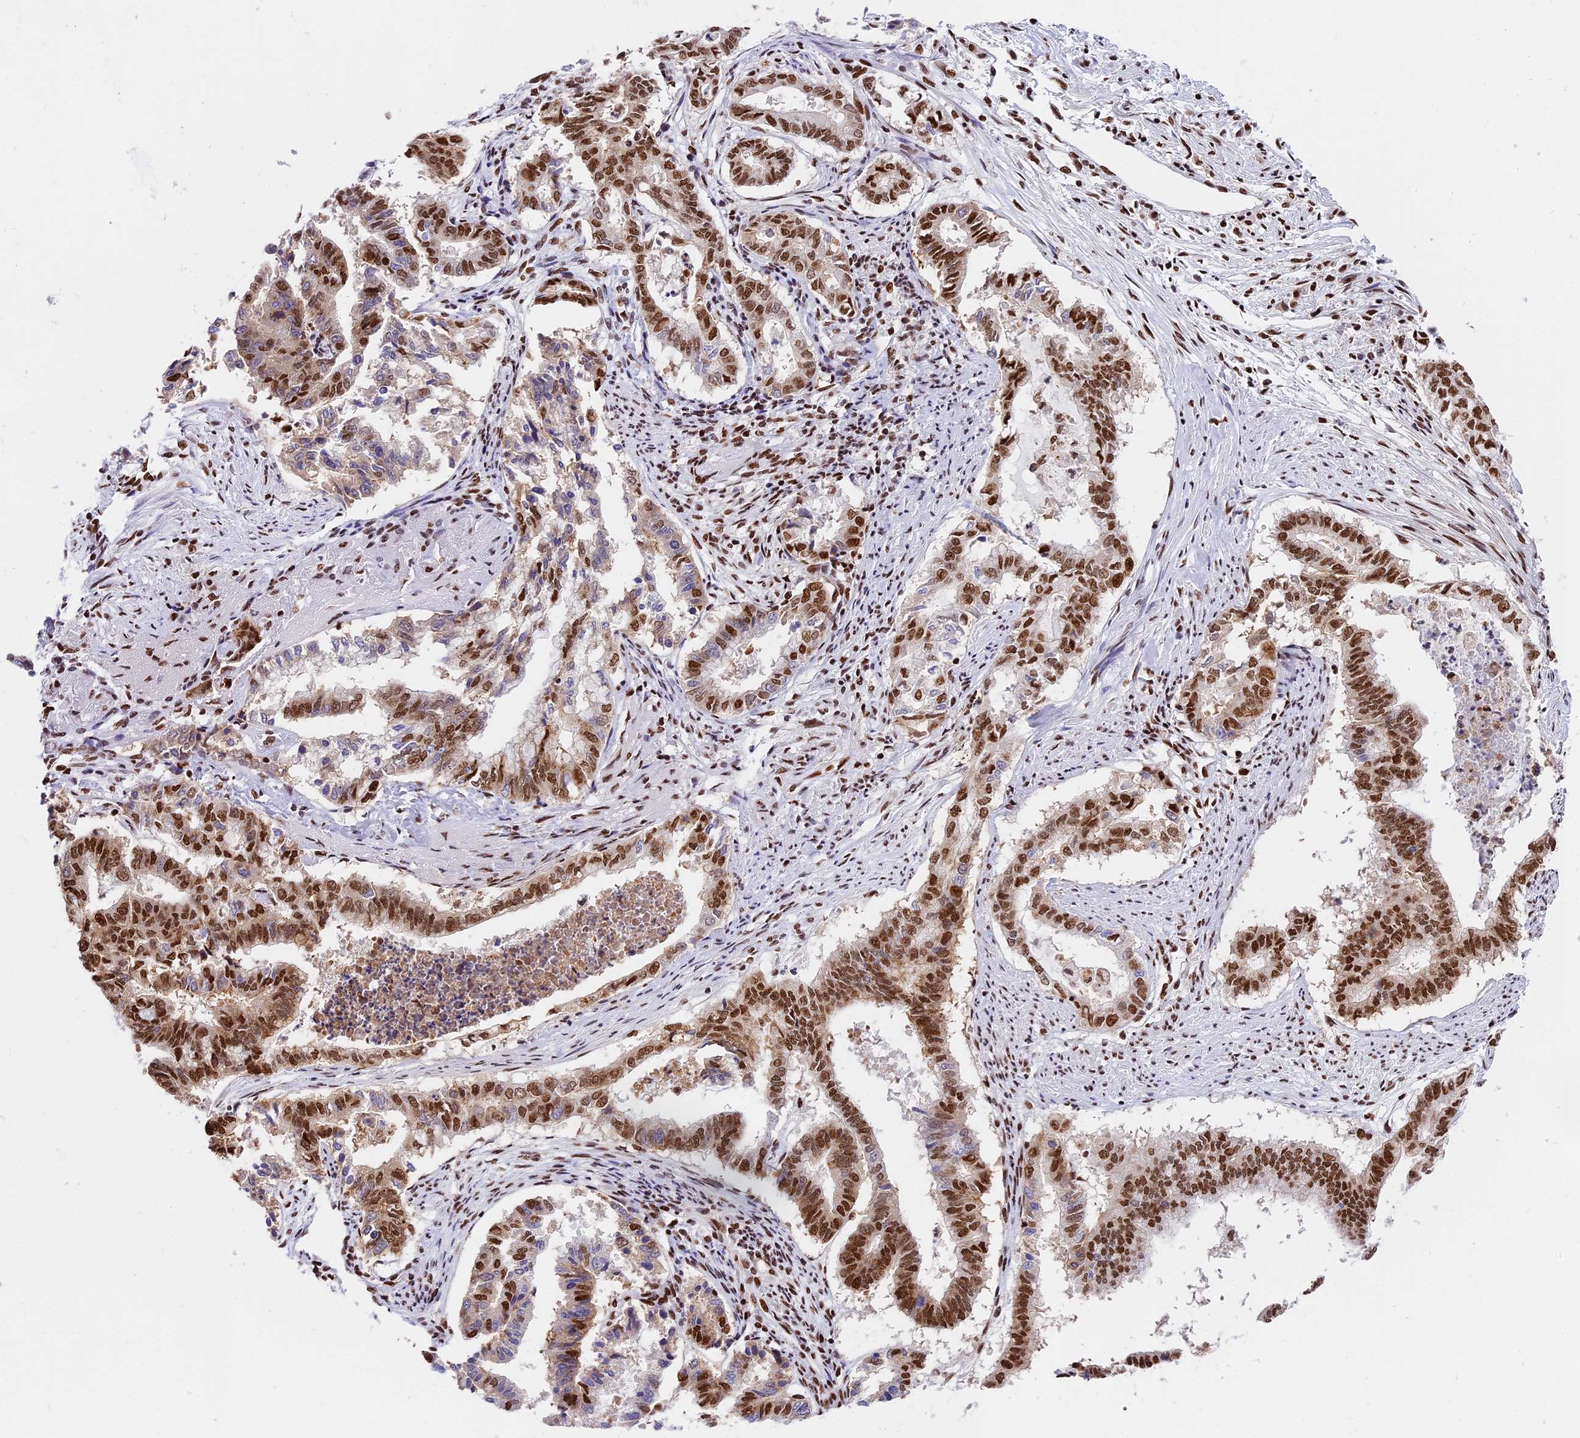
{"staining": {"intensity": "strong", "quantity": "25%-75%", "location": "nuclear"}, "tissue": "endometrial cancer", "cell_type": "Tumor cells", "image_type": "cancer", "snomed": [{"axis": "morphology", "description": "Adenocarcinoma, NOS"}, {"axis": "topography", "description": "Endometrium"}], "caption": "A brown stain highlights strong nuclear staining of a protein in human endometrial adenocarcinoma tumor cells.", "gene": "SBNO1", "patient": {"sex": "female", "age": 79}}